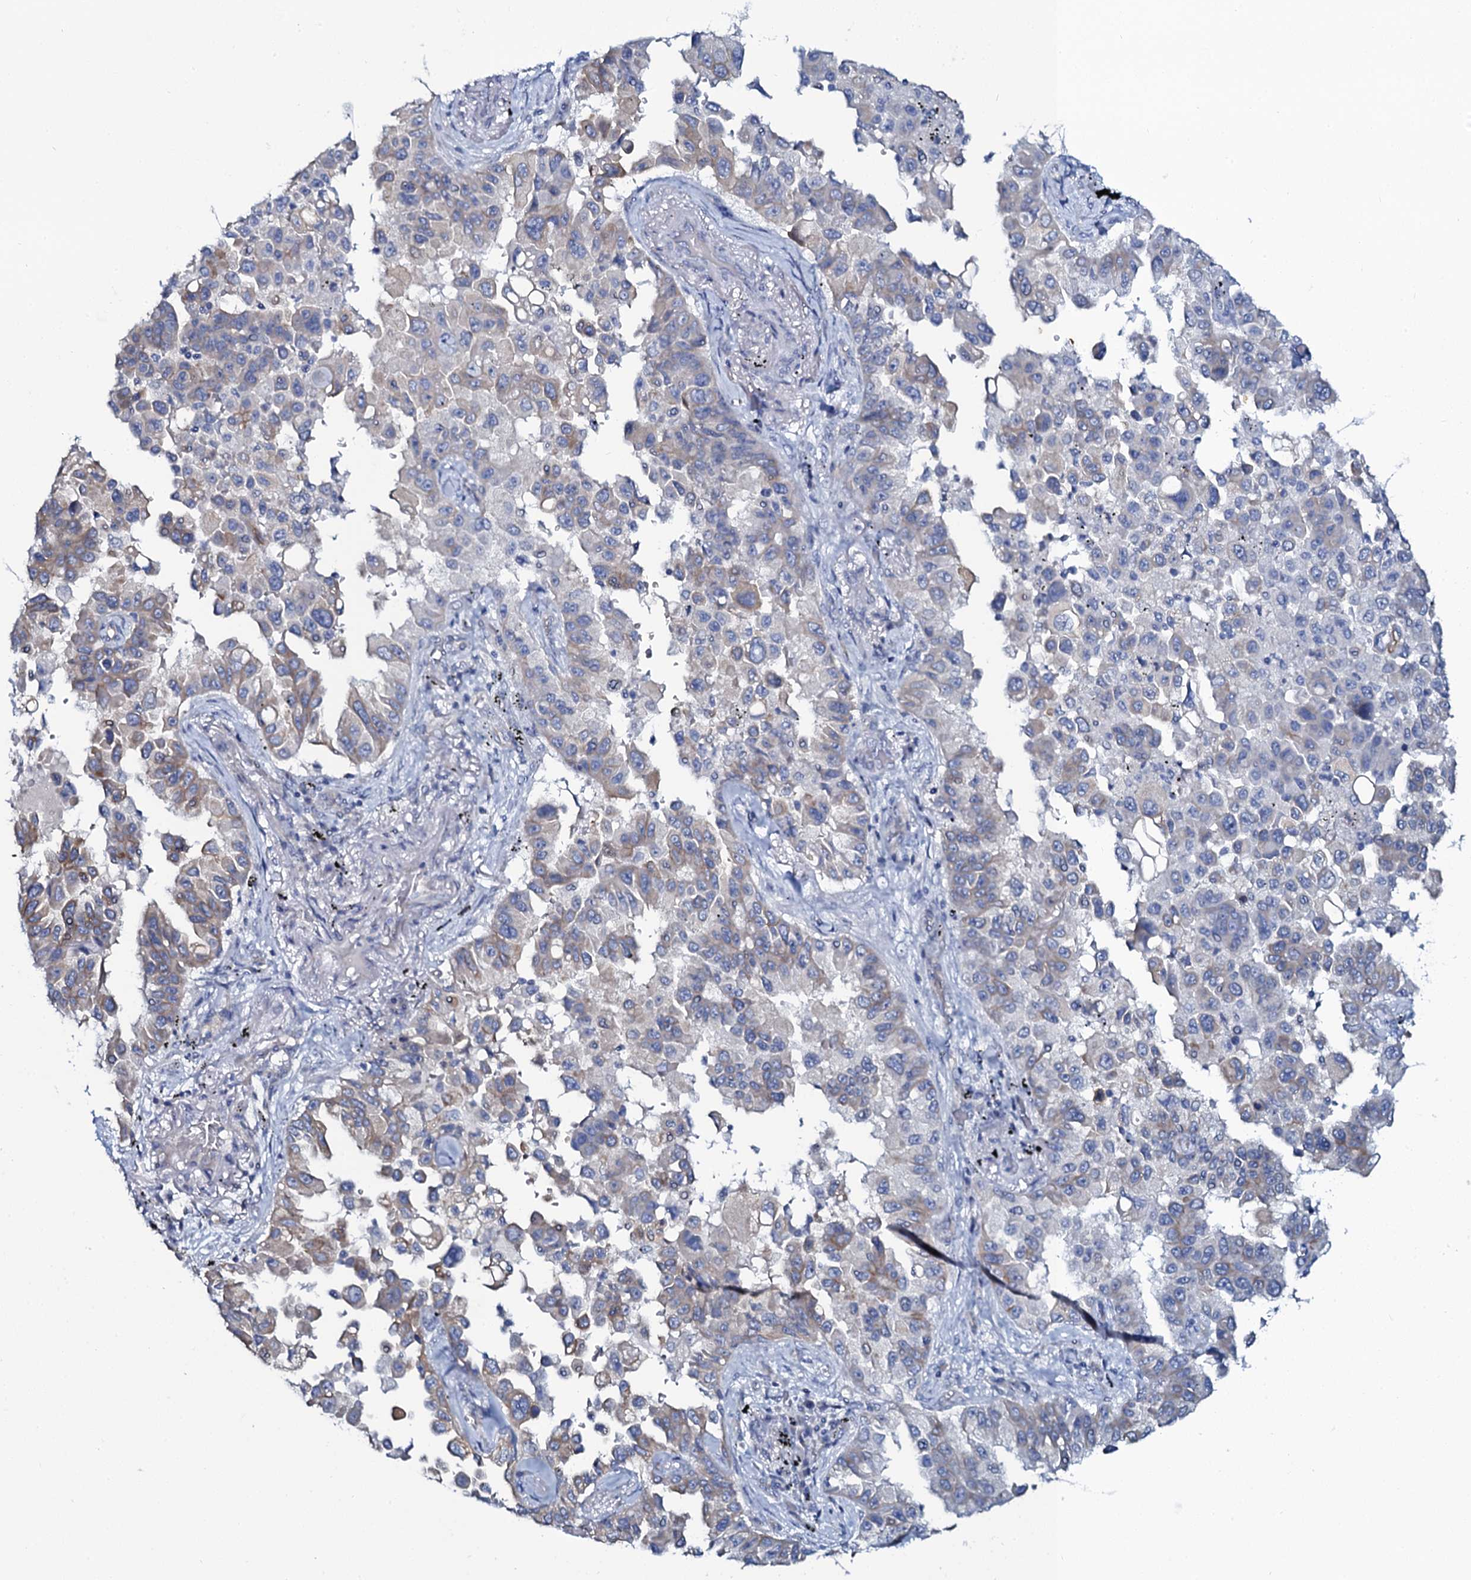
{"staining": {"intensity": "weak", "quantity": "25%-75%", "location": "cytoplasmic/membranous"}, "tissue": "lung cancer", "cell_type": "Tumor cells", "image_type": "cancer", "snomed": [{"axis": "morphology", "description": "Adenocarcinoma, NOS"}, {"axis": "topography", "description": "Lung"}], "caption": "The micrograph shows a brown stain indicating the presence of a protein in the cytoplasmic/membranous of tumor cells in lung cancer.", "gene": "C10orf88", "patient": {"sex": "female", "age": 67}}